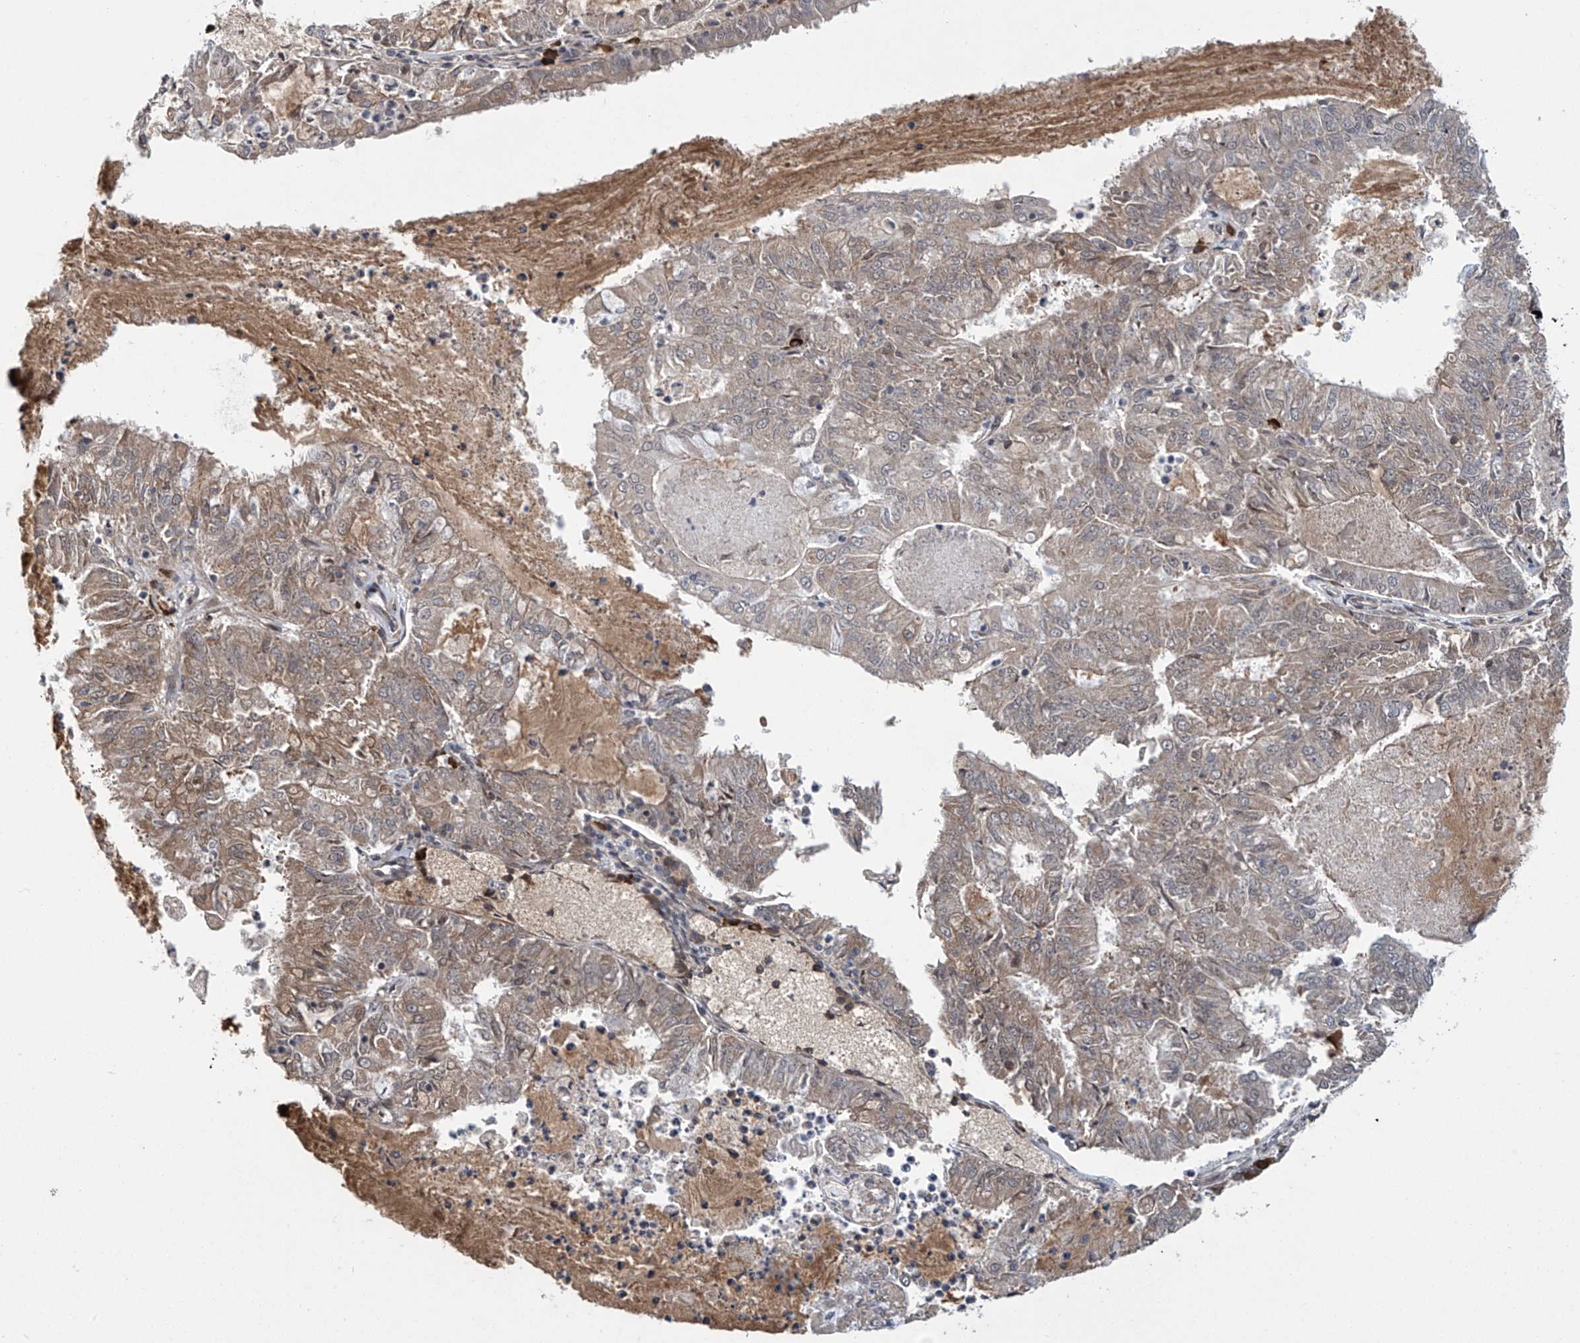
{"staining": {"intensity": "weak", "quantity": "25%-75%", "location": "cytoplasmic/membranous"}, "tissue": "endometrial cancer", "cell_type": "Tumor cells", "image_type": "cancer", "snomed": [{"axis": "morphology", "description": "Adenocarcinoma, NOS"}, {"axis": "topography", "description": "Endometrium"}], "caption": "A high-resolution photomicrograph shows immunohistochemistry staining of adenocarcinoma (endometrial), which shows weak cytoplasmic/membranous positivity in about 25%-75% of tumor cells.", "gene": "ABHD13", "patient": {"sex": "female", "age": 57}}